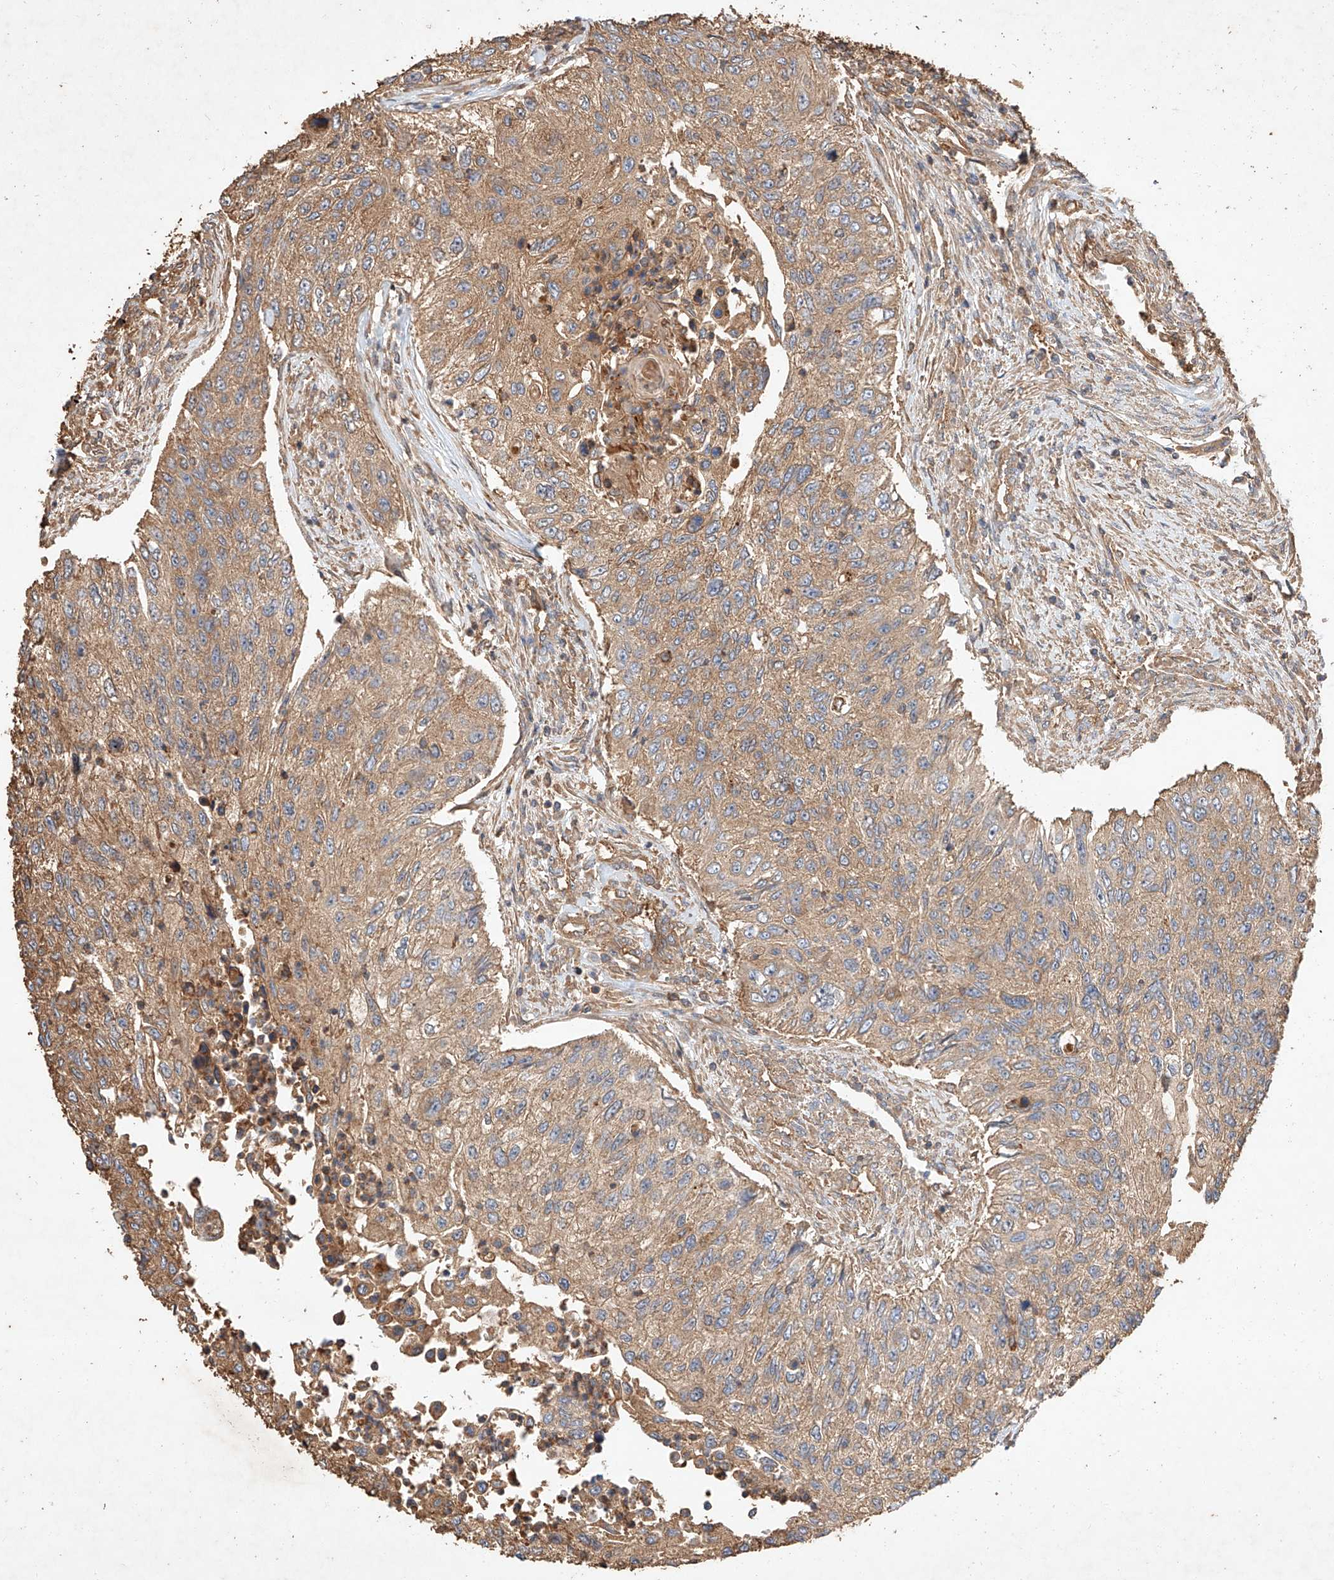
{"staining": {"intensity": "moderate", "quantity": ">75%", "location": "cytoplasmic/membranous"}, "tissue": "urothelial cancer", "cell_type": "Tumor cells", "image_type": "cancer", "snomed": [{"axis": "morphology", "description": "Urothelial carcinoma, High grade"}, {"axis": "topography", "description": "Urinary bladder"}], "caption": "Human urothelial cancer stained for a protein (brown) displays moderate cytoplasmic/membranous positive staining in about >75% of tumor cells.", "gene": "GHDC", "patient": {"sex": "female", "age": 60}}